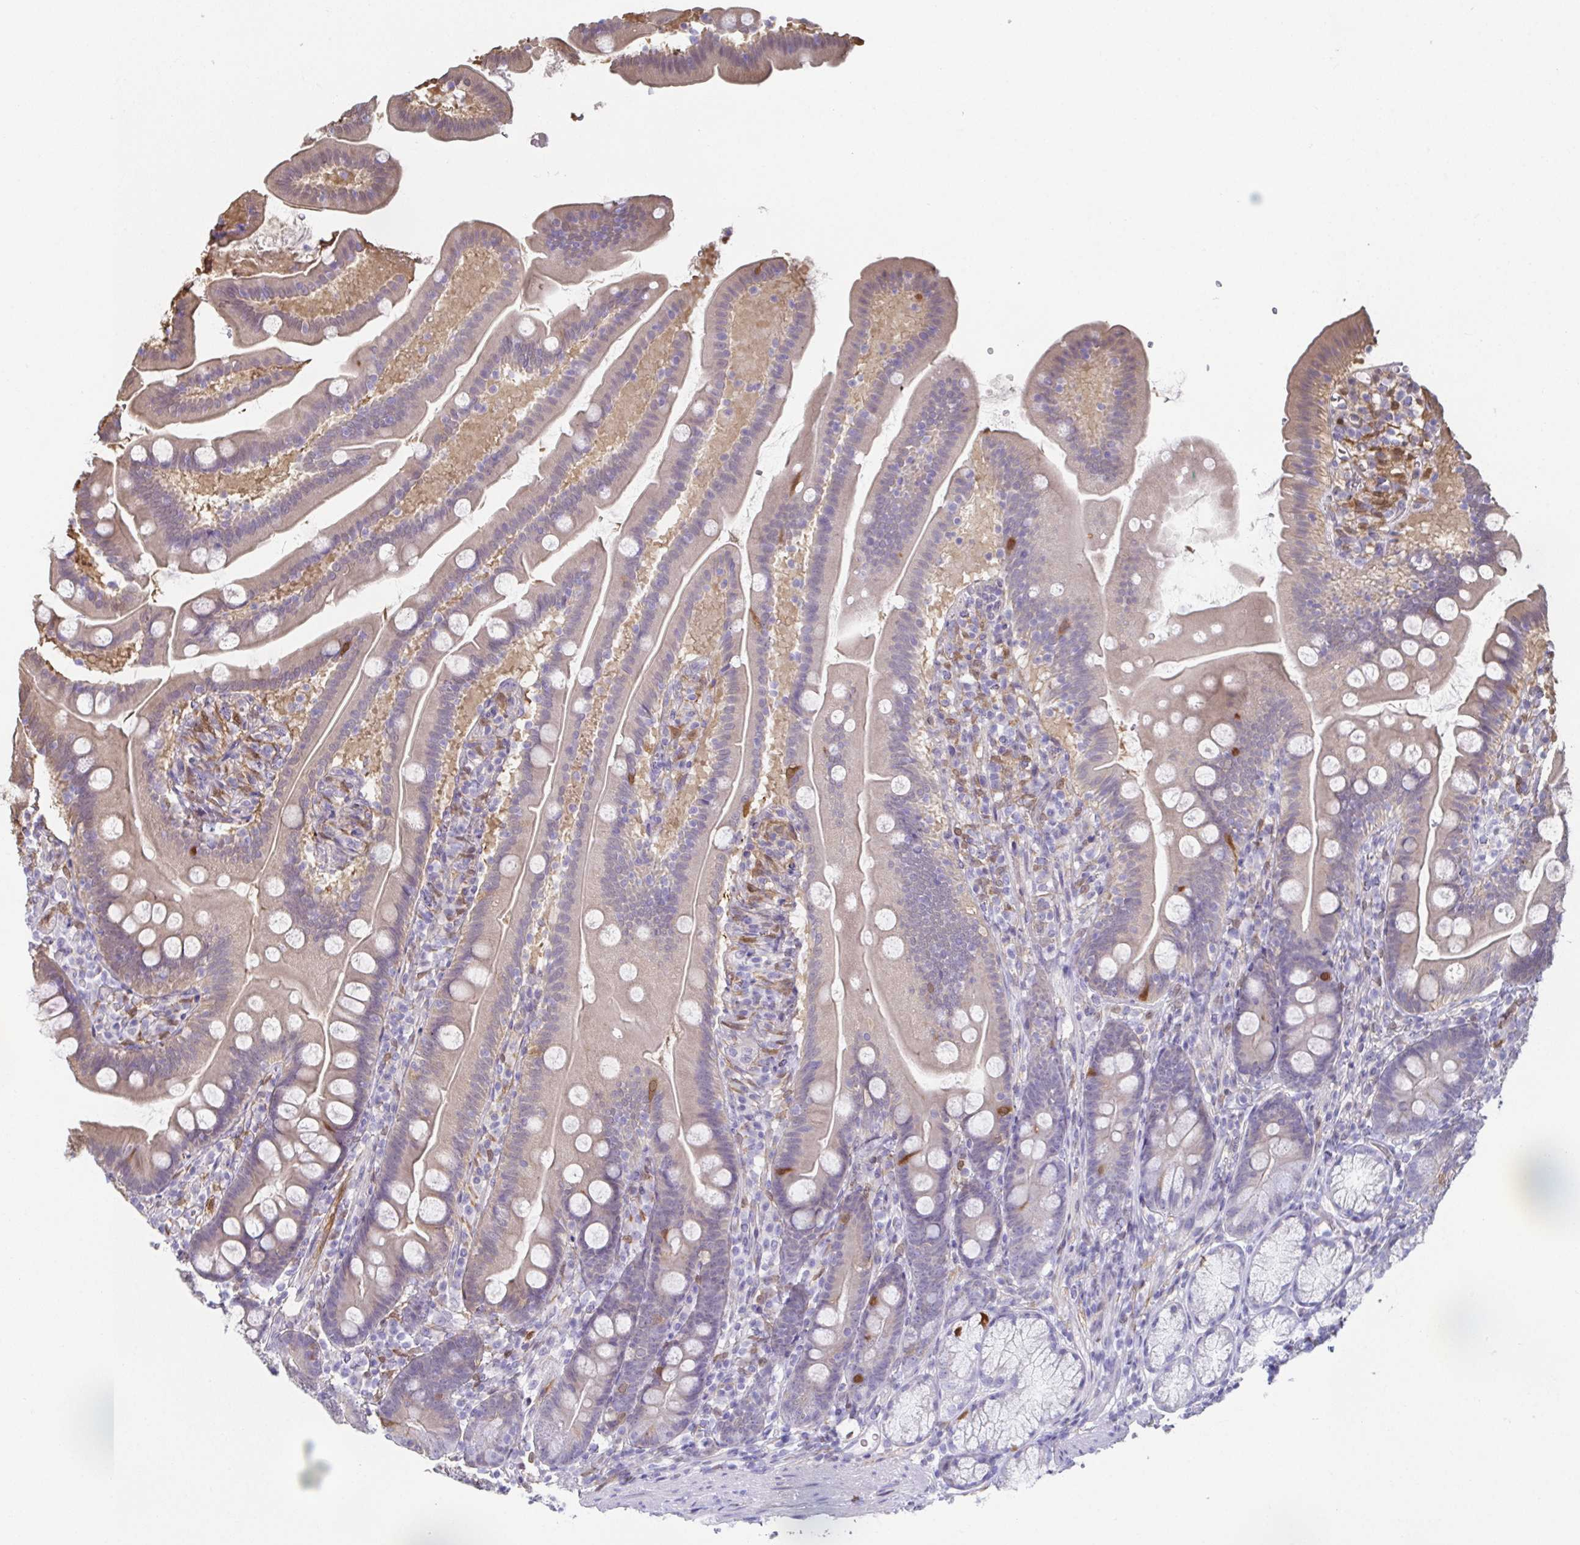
{"staining": {"intensity": "weak", "quantity": "<25%", "location": "cytoplasmic/membranous"}, "tissue": "duodenum", "cell_type": "Glandular cells", "image_type": "normal", "snomed": [{"axis": "morphology", "description": "Normal tissue, NOS"}, {"axis": "topography", "description": "Duodenum"}], "caption": "Immunohistochemistry (IHC) histopathology image of normal duodenum stained for a protein (brown), which reveals no positivity in glandular cells.", "gene": "RBP1", "patient": {"sex": "female", "age": 67}}